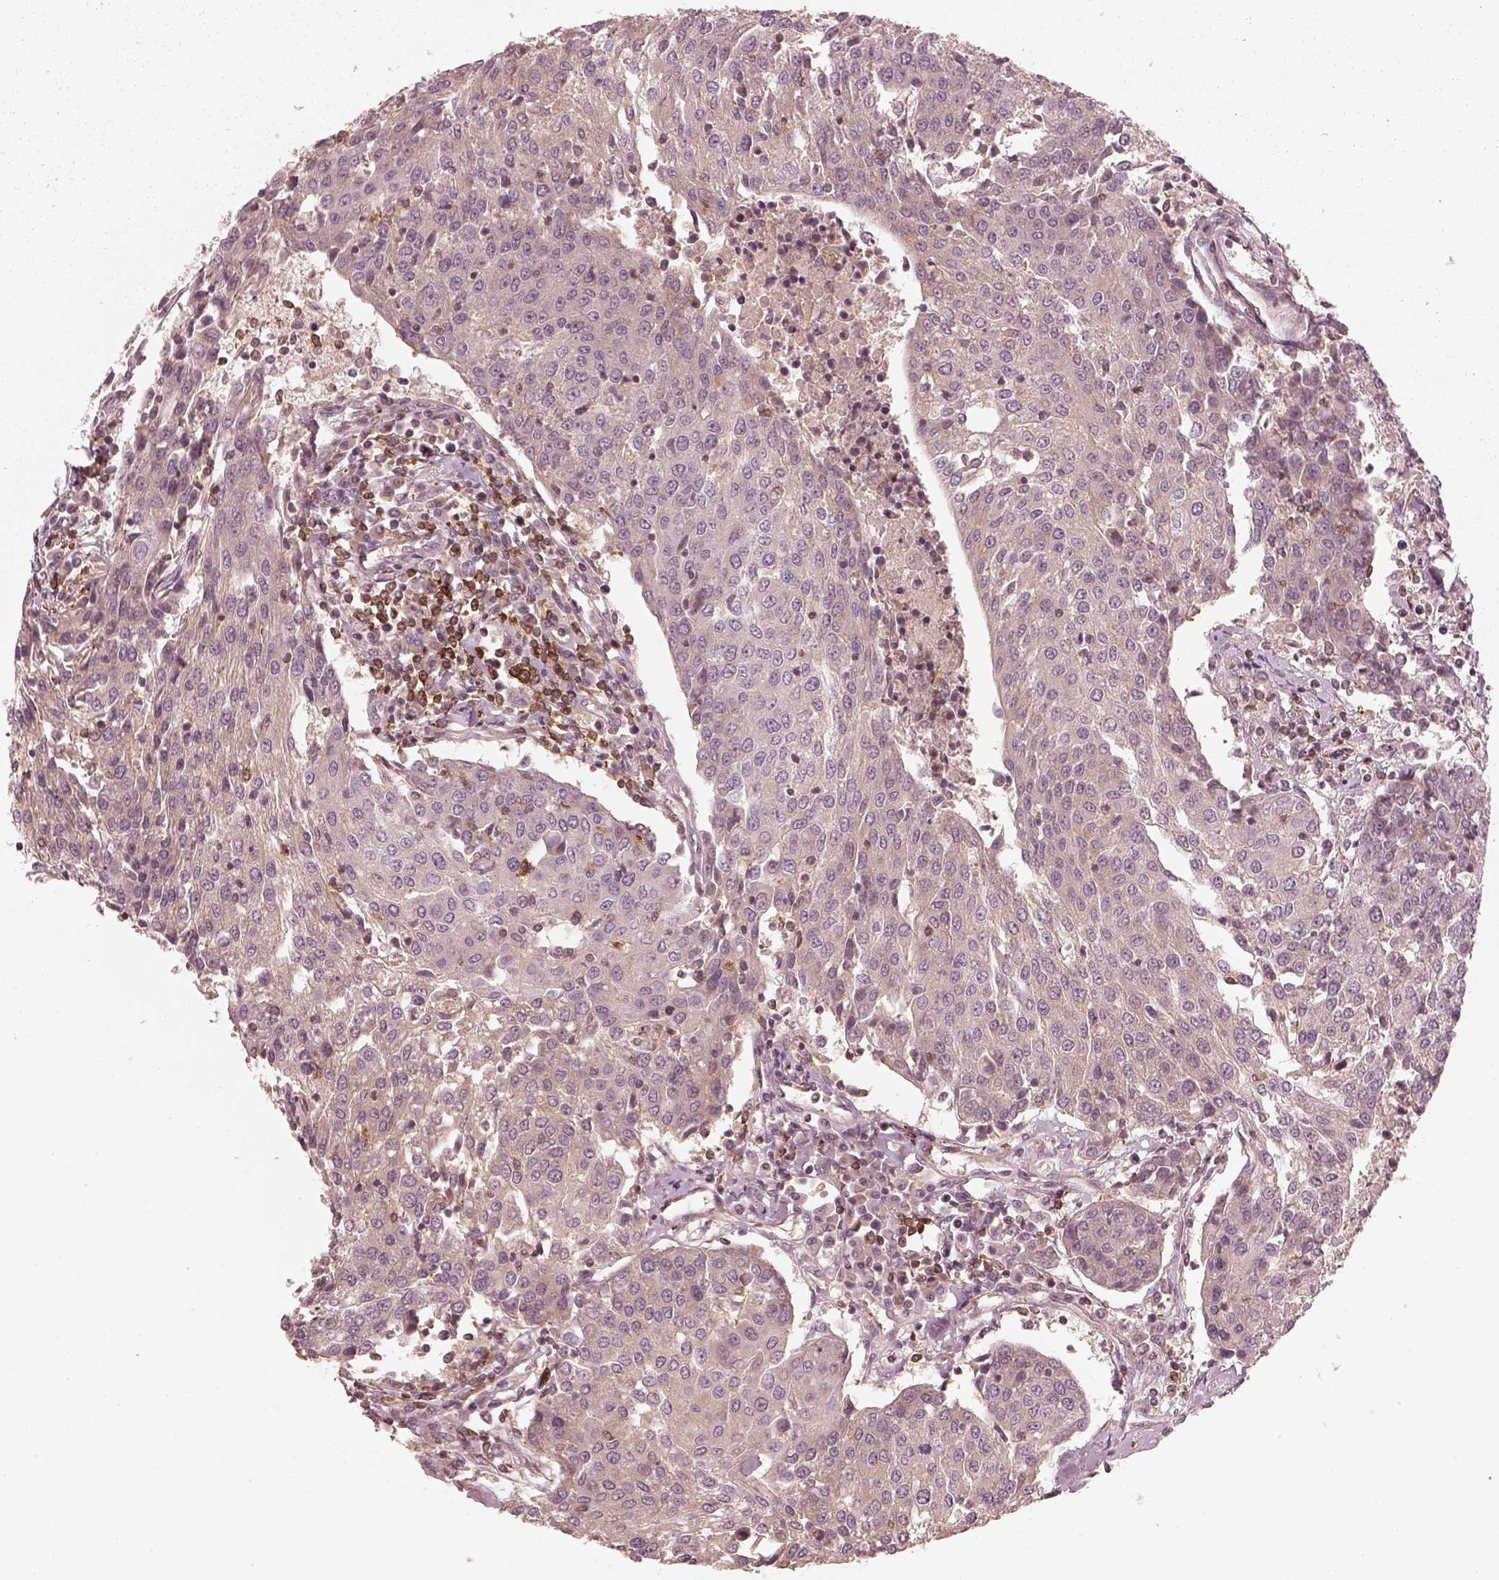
{"staining": {"intensity": "negative", "quantity": "none", "location": "none"}, "tissue": "urothelial cancer", "cell_type": "Tumor cells", "image_type": "cancer", "snomed": [{"axis": "morphology", "description": "Urothelial carcinoma, High grade"}, {"axis": "topography", "description": "Urinary bladder"}], "caption": "Immunohistochemical staining of human high-grade urothelial carcinoma shows no significant positivity in tumor cells.", "gene": "FAM107B", "patient": {"sex": "female", "age": 85}}